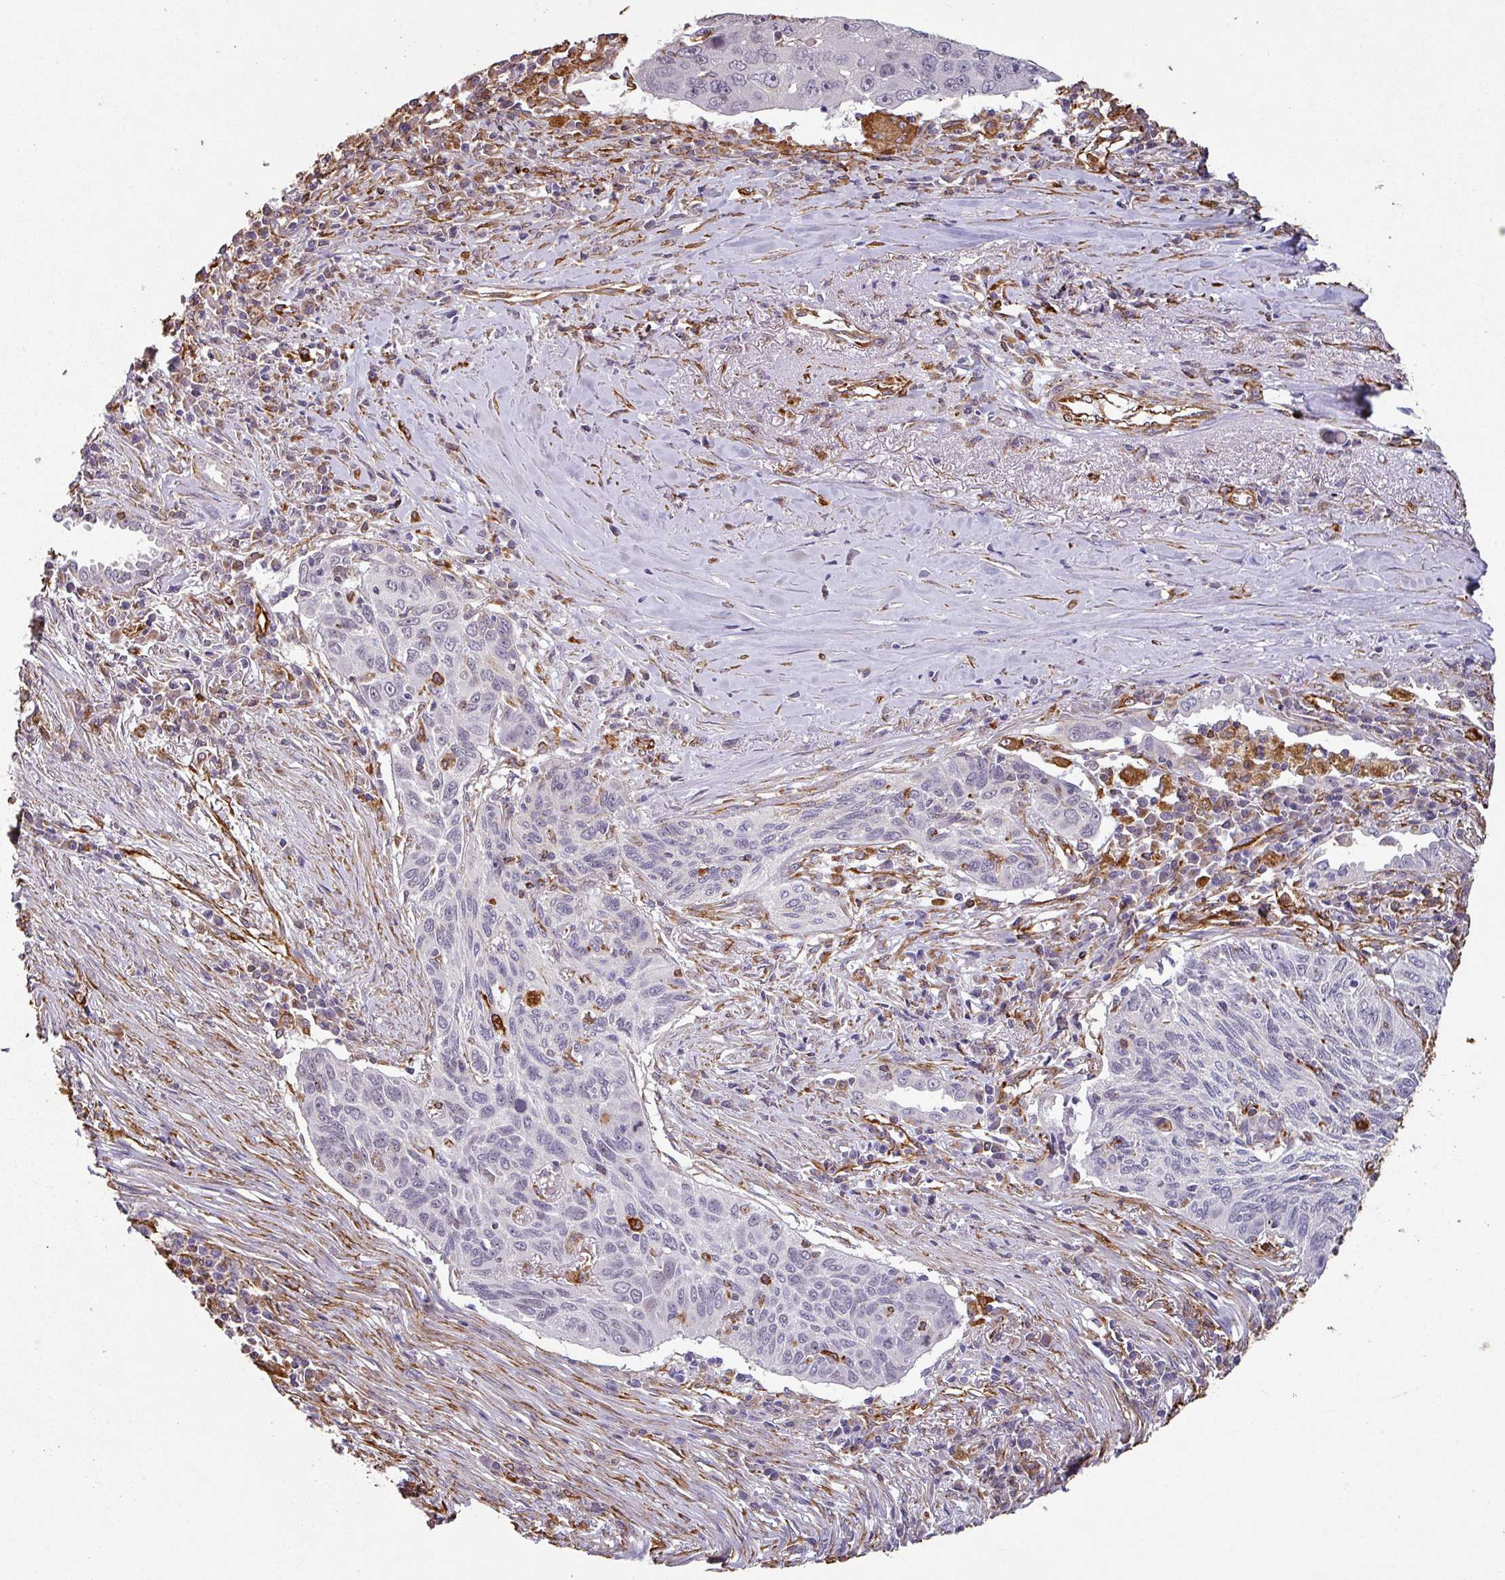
{"staining": {"intensity": "negative", "quantity": "none", "location": "none"}, "tissue": "lung cancer", "cell_type": "Tumor cells", "image_type": "cancer", "snomed": [{"axis": "morphology", "description": "Squamous cell carcinoma, NOS"}, {"axis": "topography", "description": "Lung"}], "caption": "An IHC micrograph of lung cancer is shown. There is no staining in tumor cells of lung cancer. Brightfield microscopy of immunohistochemistry (IHC) stained with DAB (brown) and hematoxylin (blue), captured at high magnification.", "gene": "ZNF280C", "patient": {"sex": "female", "age": 66}}